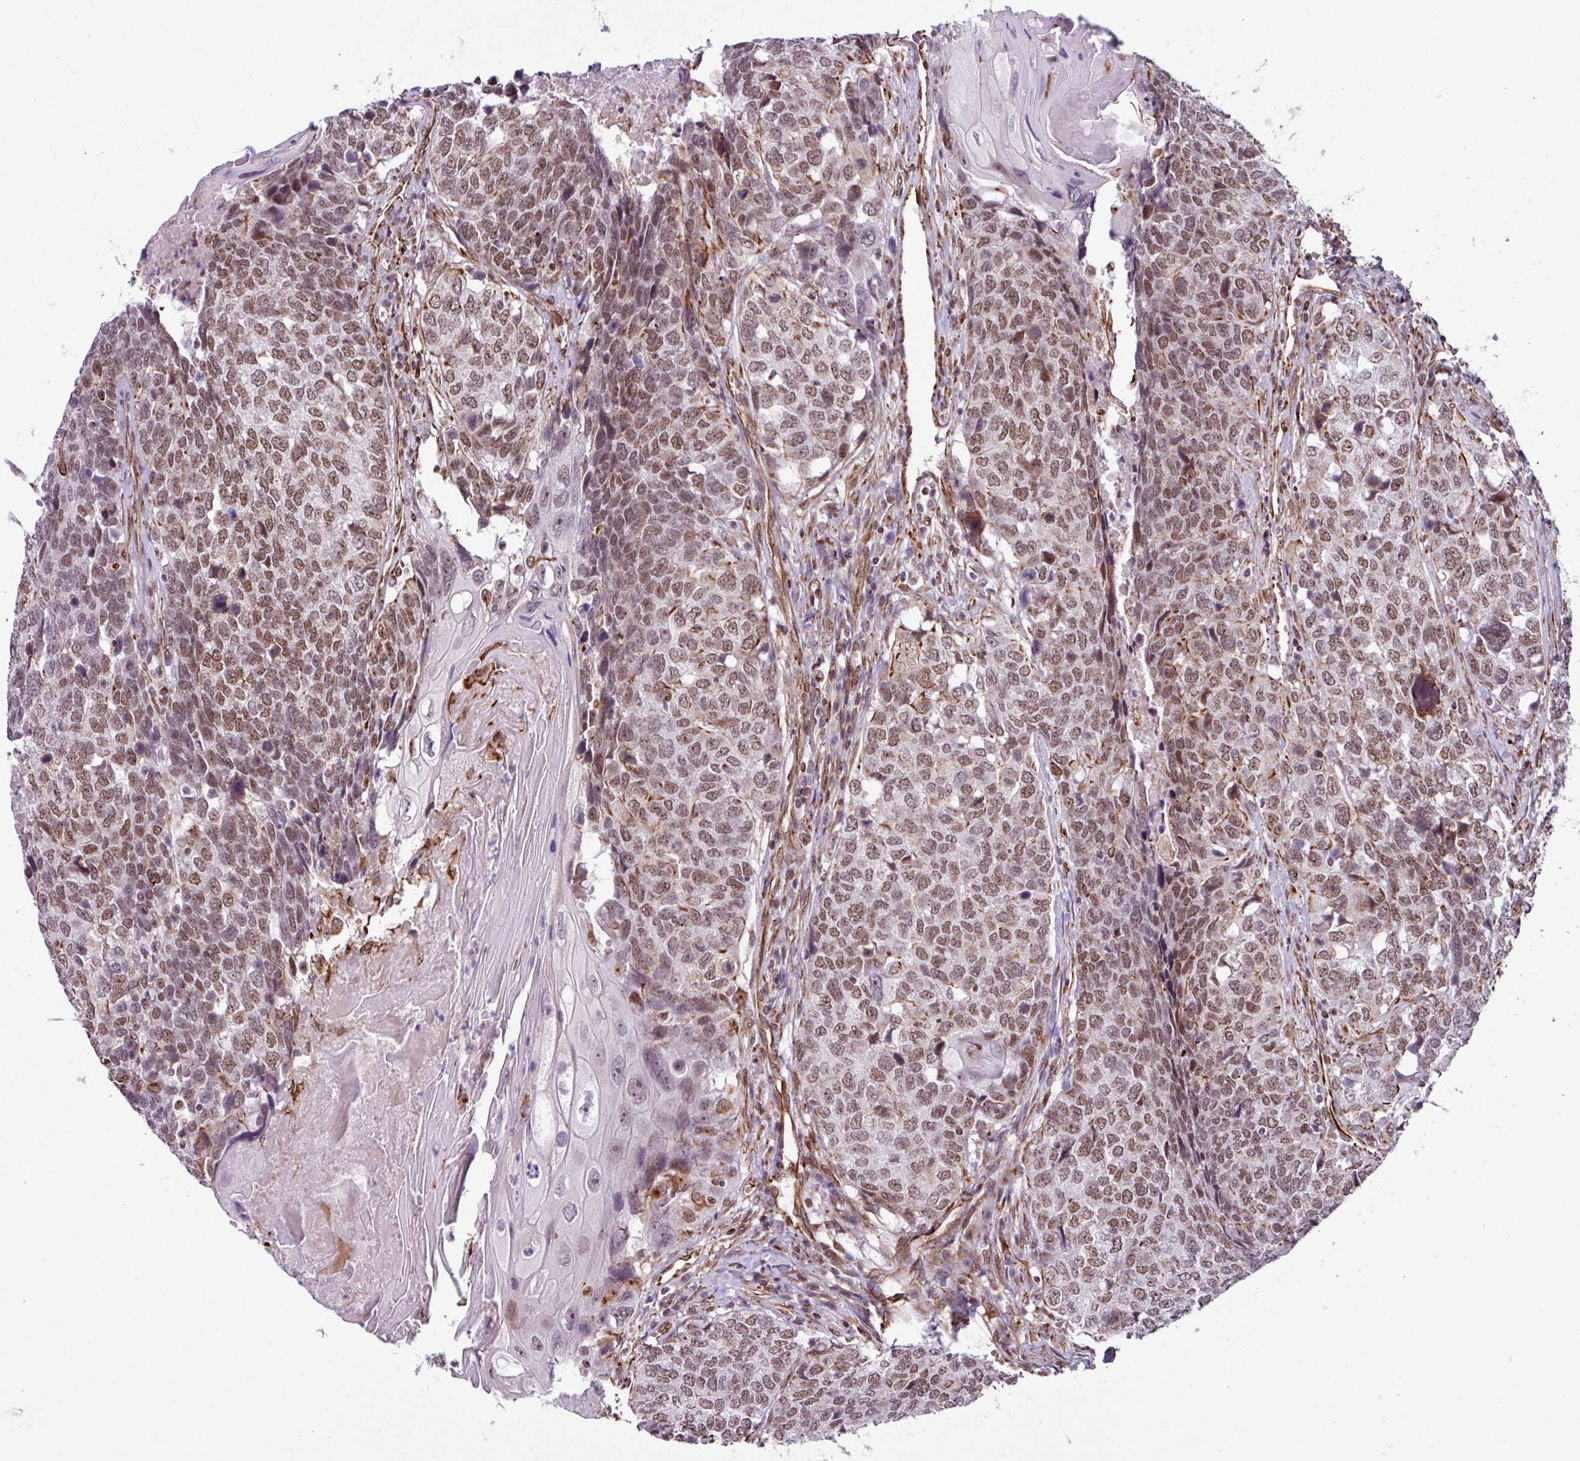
{"staining": {"intensity": "moderate", "quantity": ">75%", "location": "nuclear"}, "tissue": "head and neck cancer", "cell_type": "Tumor cells", "image_type": "cancer", "snomed": [{"axis": "morphology", "description": "Squamous cell carcinoma, NOS"}, {"axis": "topography", "description": "Head-Neck"}], "caption": "Immunohistochemical staining of head and neck cancer shows medium levels of moderate nuclear protein staining in about >75% of tumor cells.", "gene": "CHD3", "patient": {"sex": "male", "age": 66}}